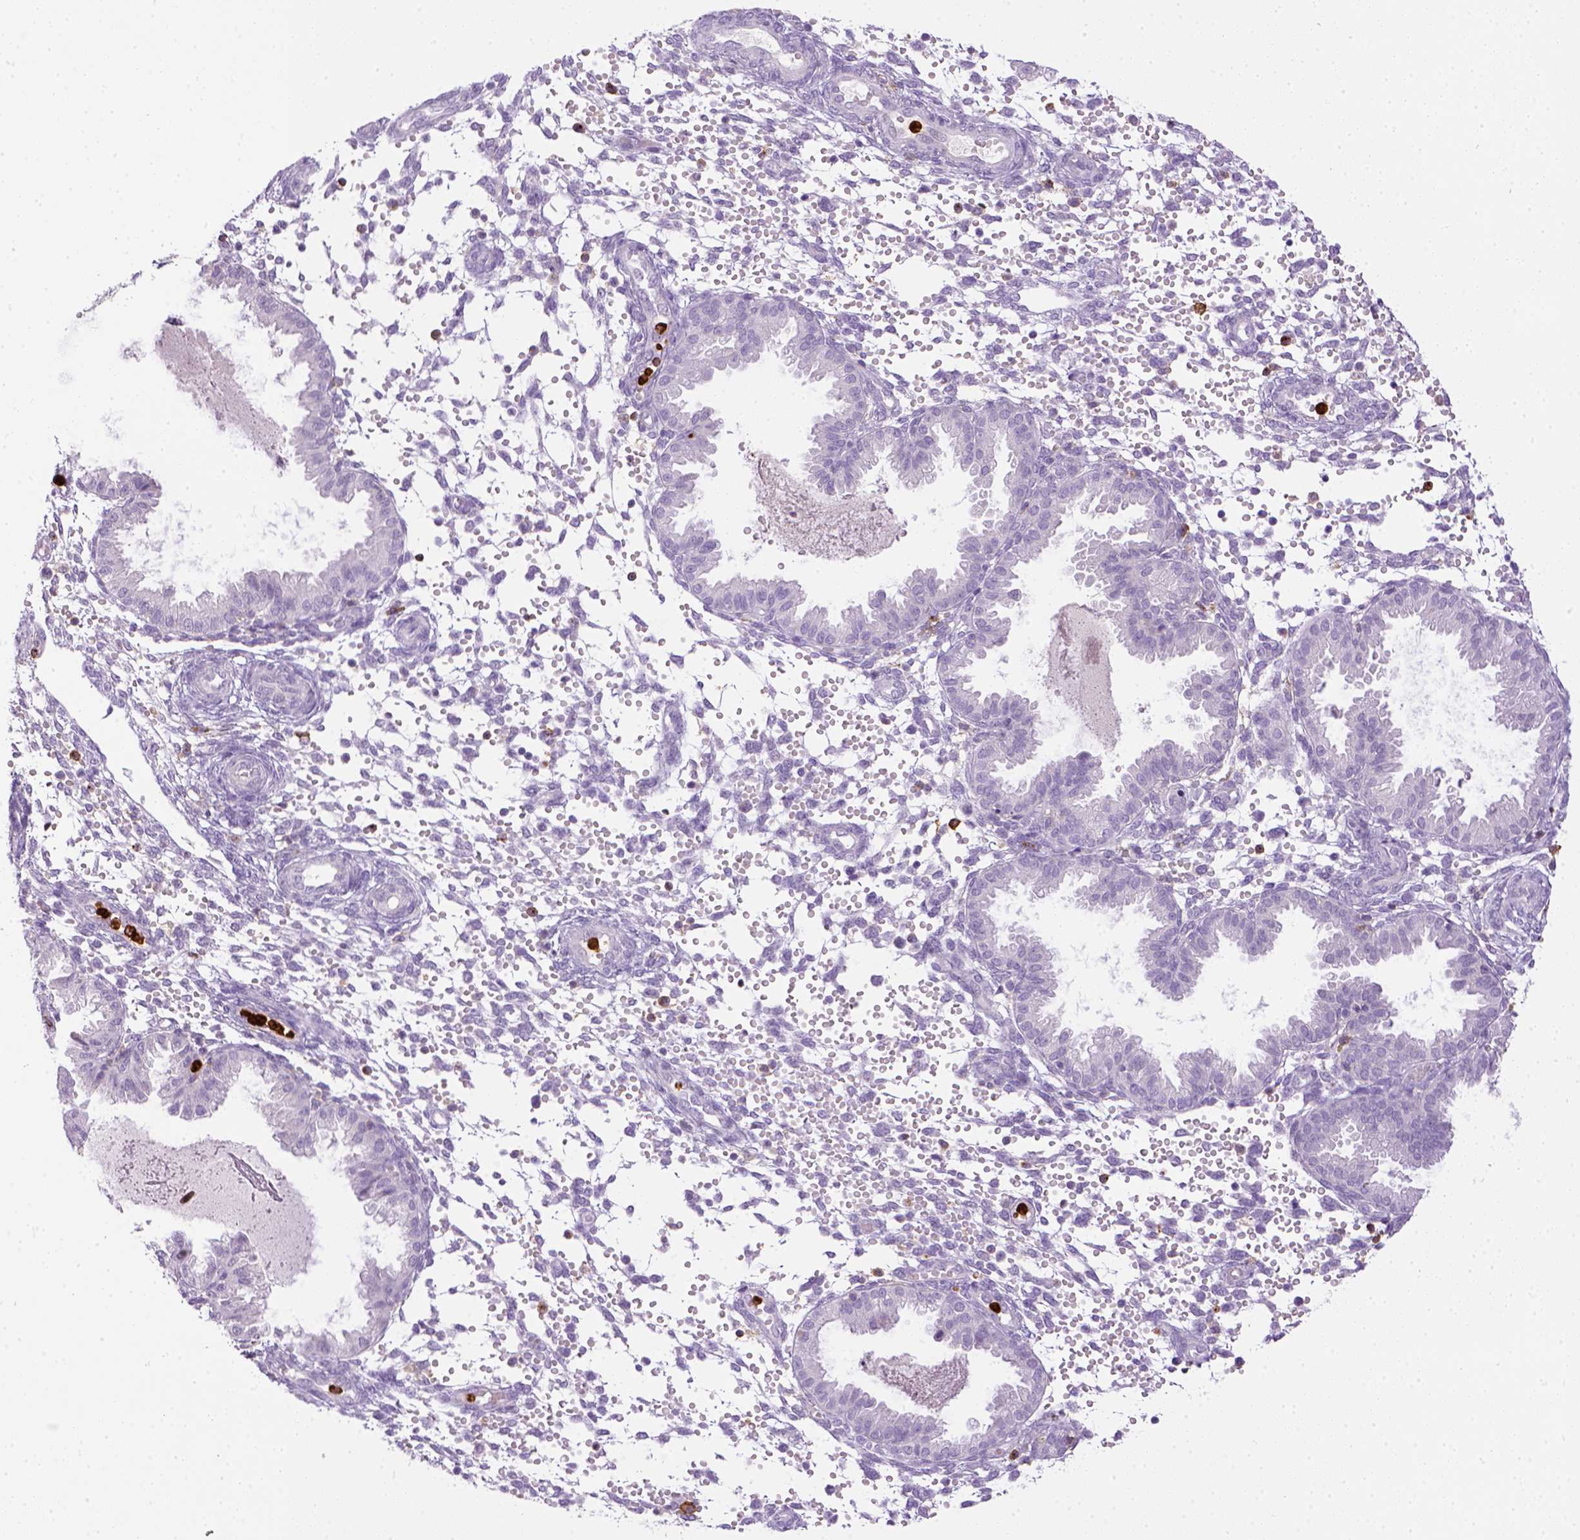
{"staining": {"intensity": "negative", "quantity": "none", "location": "none"}, "tissue": "endometrium", "cell_type": "Cells in endometrial stroma", "image_type": "normal", "snomed": [{"axis": "morphology", "description": "Normal tissue, NOS"}, {"axis": "topography", "description": "Endometrium"}], "caption": "This is an immunohistochemistry (IHC) histopathology image of unremarkable endometrium. There is no expression in cells in endometrial stroma.", "gene": "ITGAM", "patient": {"sex": "female", "age": 33}}